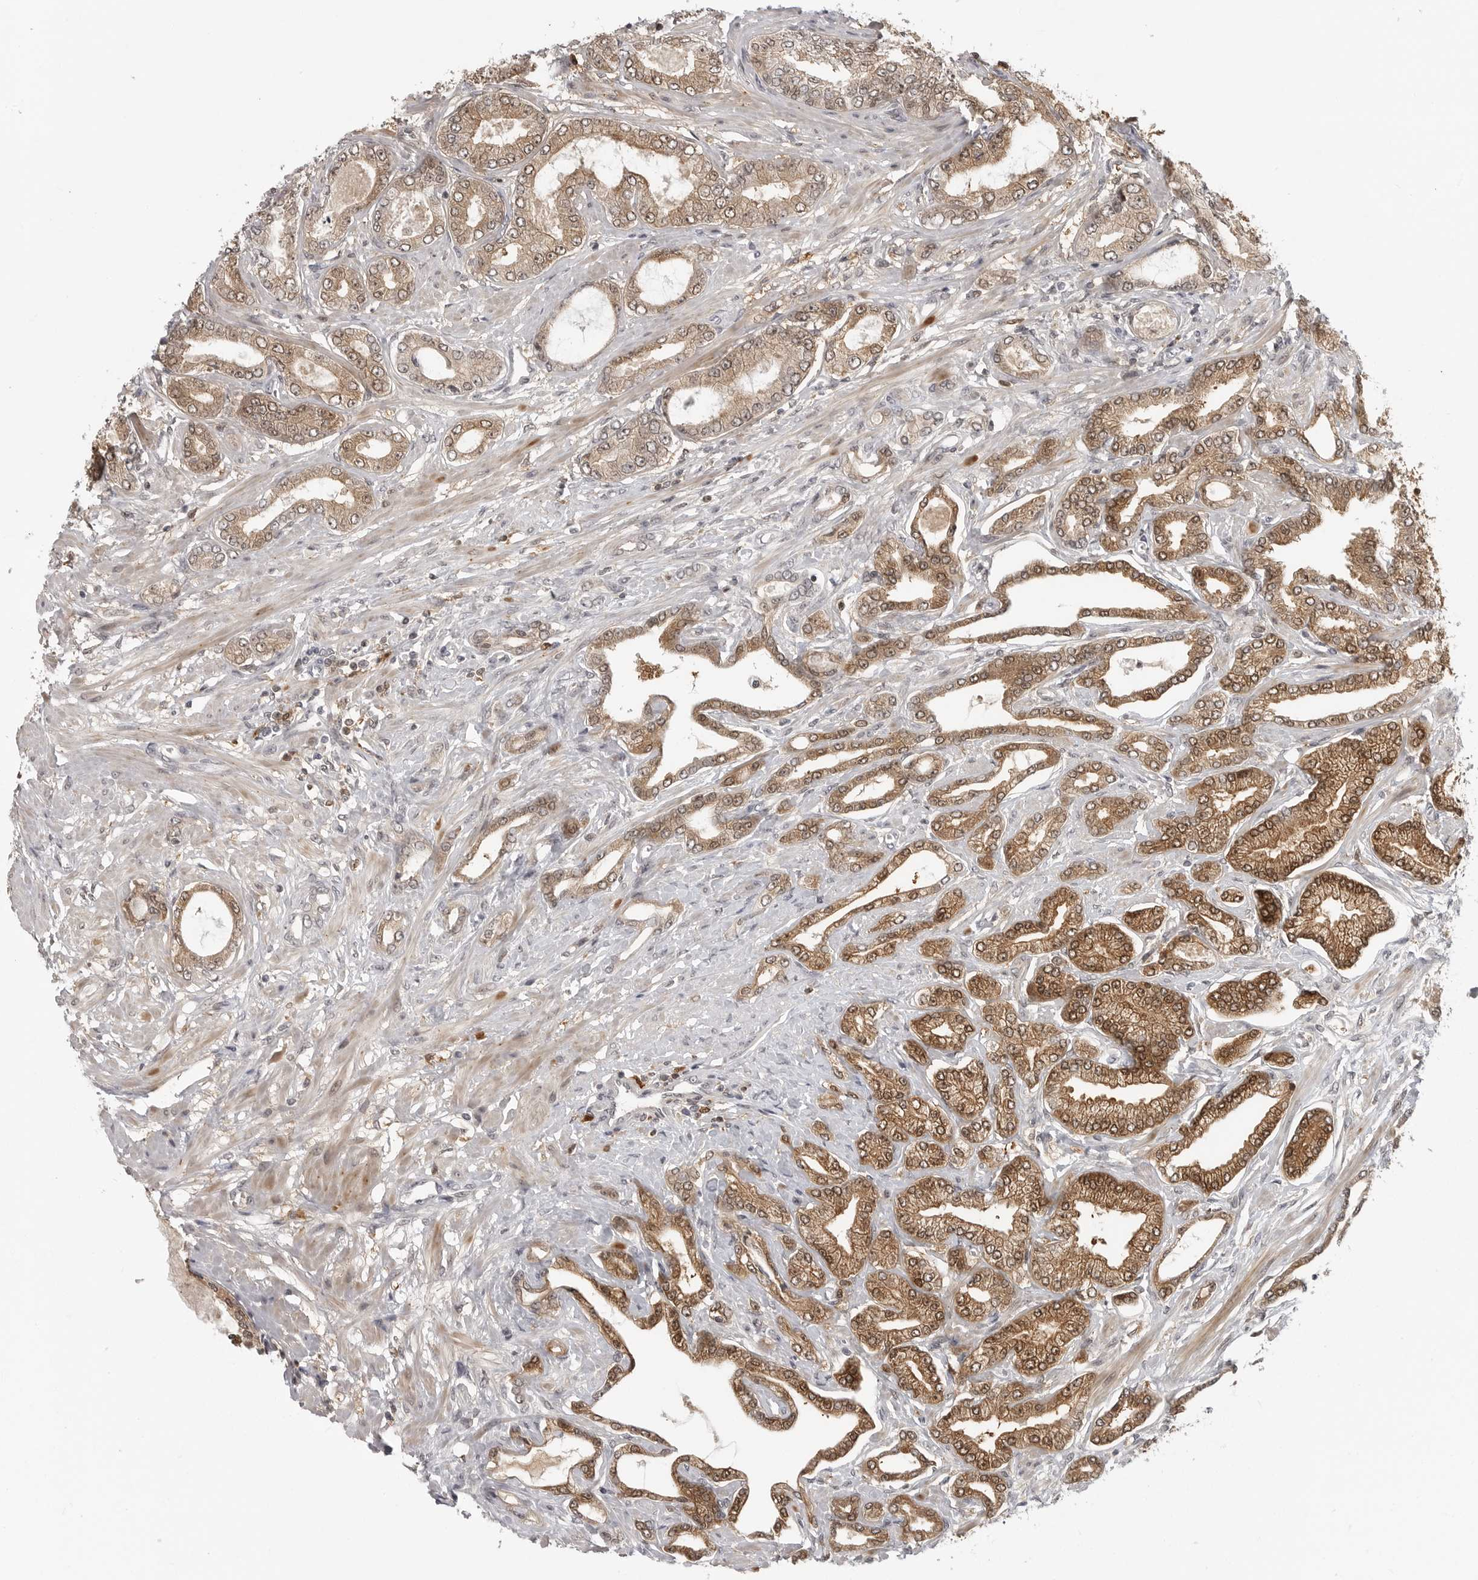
{"staining": {"intensity": "moderate", "quantity": ">75%", "location": "cytoplasmic/membranous,nuclear"}, "tissue": "prostate cancer", "cell_type": "Tumor cells", "image_type": "cancer", "snomed": [{"axis": "morphology", "description": "Adenocarcinoma, Low grade"}, {"axis": "topography", "description": "Prostate"}], "caption": "This is a histology image of immunohistochemistry (IHC) staining of adenocarcinoma (low-grade) (prostate), which shows moderate positivity in the cytoplasmic/membranous and nuclear of tumor cells.", "gene": "CTIF", "patient": {"sex": "male", "age": 63}}